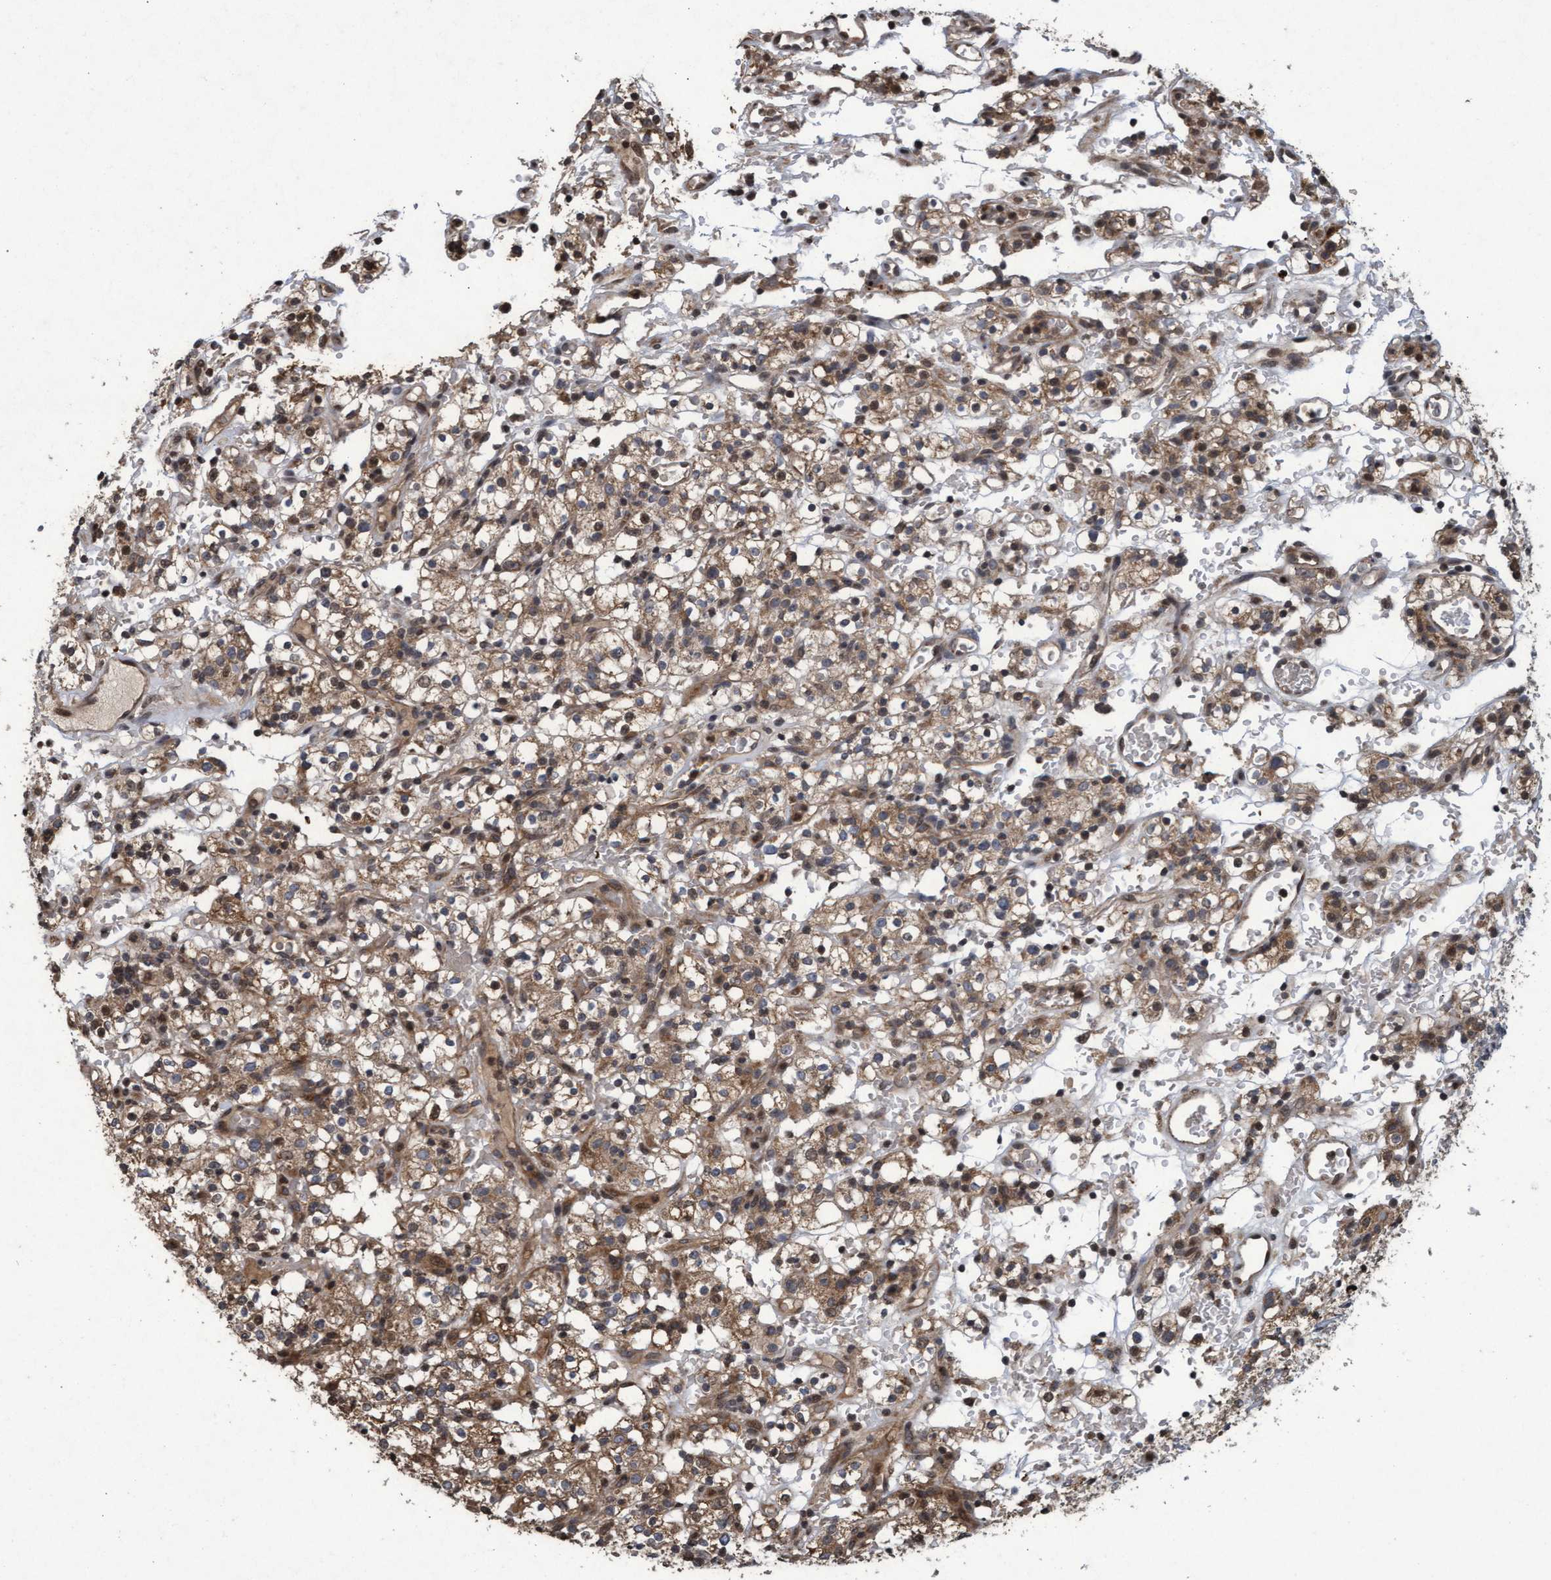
{"staining": {"intensity": "moderate", "quantity": ">75%", "location": "cytoplasmic/membranous"}, "tissue": "renal cancer", "cell_type": "Tumor cells", "image_type": "cancer", "snomed": [{"axis": "morphology", "description": "Normal tissue, NOS"}, {"axis": "morphology", "description": "Adenocarcinoma, NOS"}, {"axis": "topography", "description": "Kidney"}], "caption": "Immunohistochemical staining of renal cancer (adenocarcinoma) exhibits medium levels of moderate cytoplasmic/membranous expression in about >75% of tumor cells.", "gene": "KCNC2", "patient": {"sex": "female", "age": 72}}